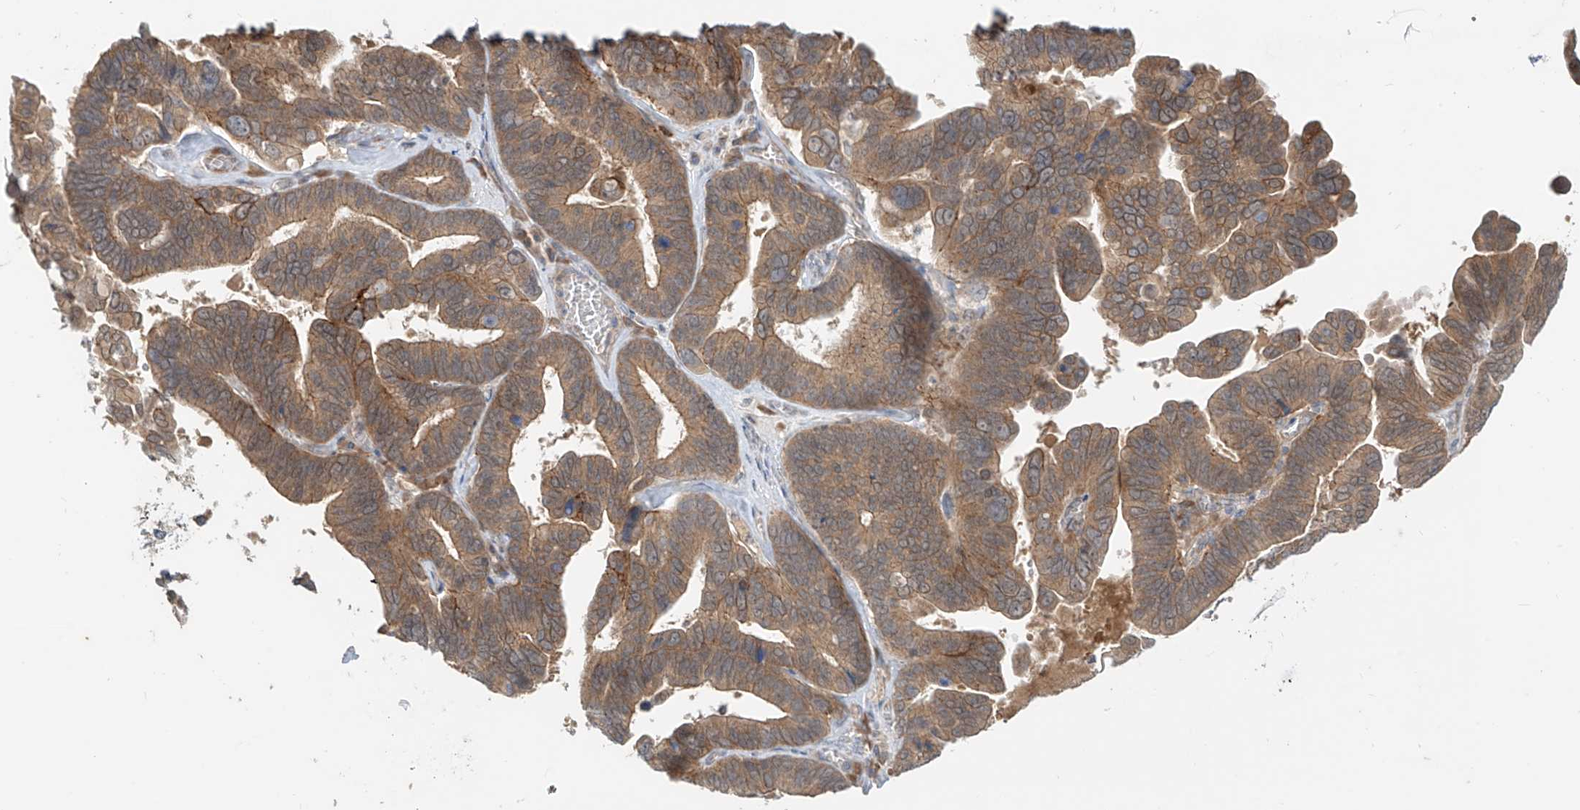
{"staining": {"intensity": "moderate", "quantity": ">75%", "location": "cytoplasmic/membranous"}, "tissue": "ovarian cancer", "cell_type": "Tumor cells", "image_type": "cancer", "snomed": [{"axis": "morphology", "description": "Cystadenocarcinoma, serous, NOS"}, {"axis": "topography", "description": "Ovary"}], "caption": "Immunohistochemistry of human ovarian cancer (serous cystadenocarcinoma) reveals medium levels of moderate cytoplasmic/membranous staining in approximately >75% of tumor cells. (brown staining indicates protein expression, while blue staining denotes nuclei).", "gene": "MTUS2", "patient": {"sex": "female", "age": 56}}